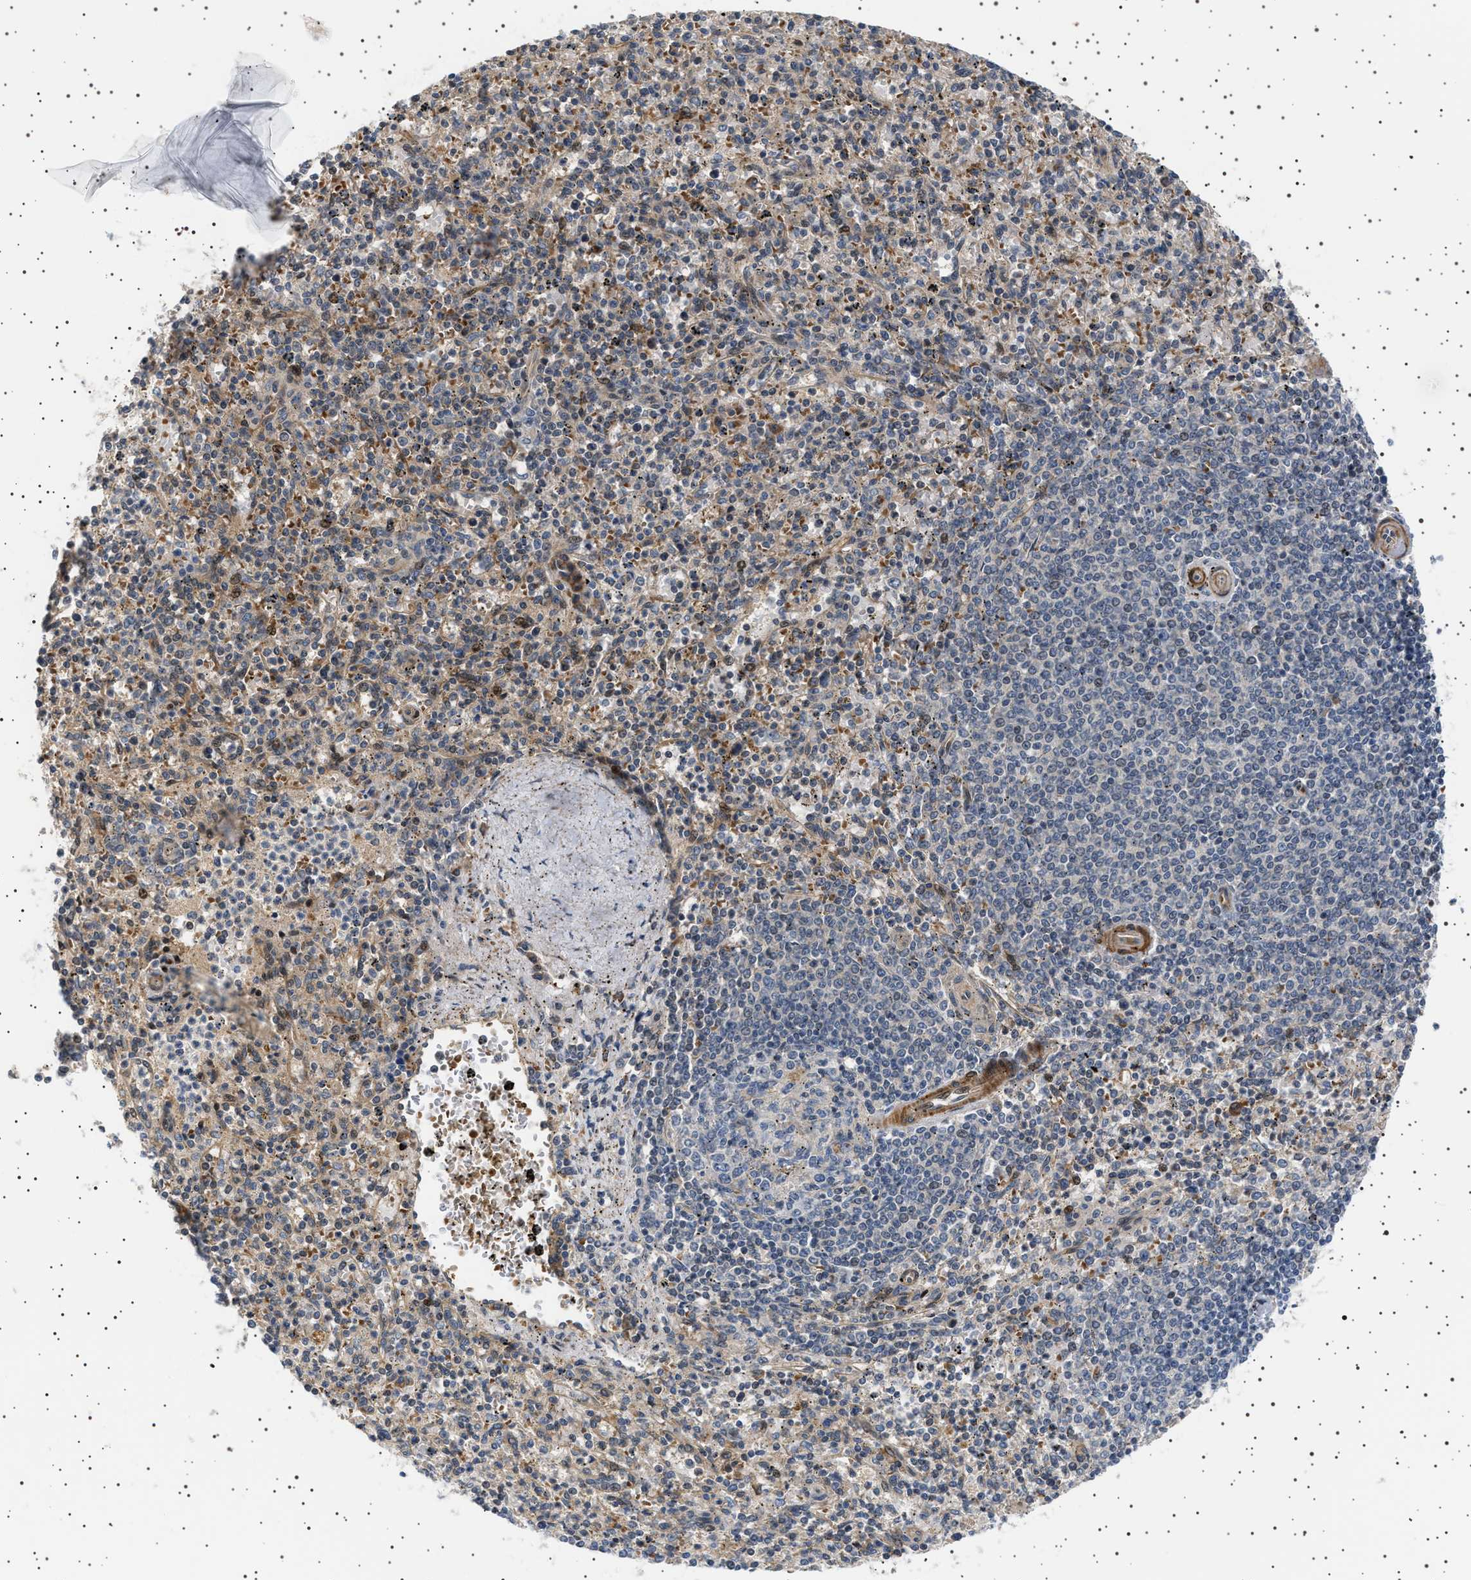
{"staining": {"intensity": "moderate", "quantity": "25%-75%", "location": "cytoplasmic/membranous,nuclear"}, "tissue": "spleen", "cell_type": "Cells in red pulp", "image_type": "normal", "snomed": [{"axis": "morphology", "description": "Normal tissue, NOS"}, {"axis": "topography", "description": "Spleen"}], "caption": "Moderate cytoplasmic/membranous,nuclear protein positivity is present in approximately 25%-75% of cells in red pulp in spleen.", "gene": "BAG3", "patient": {"sex": "male", "age": 72}}